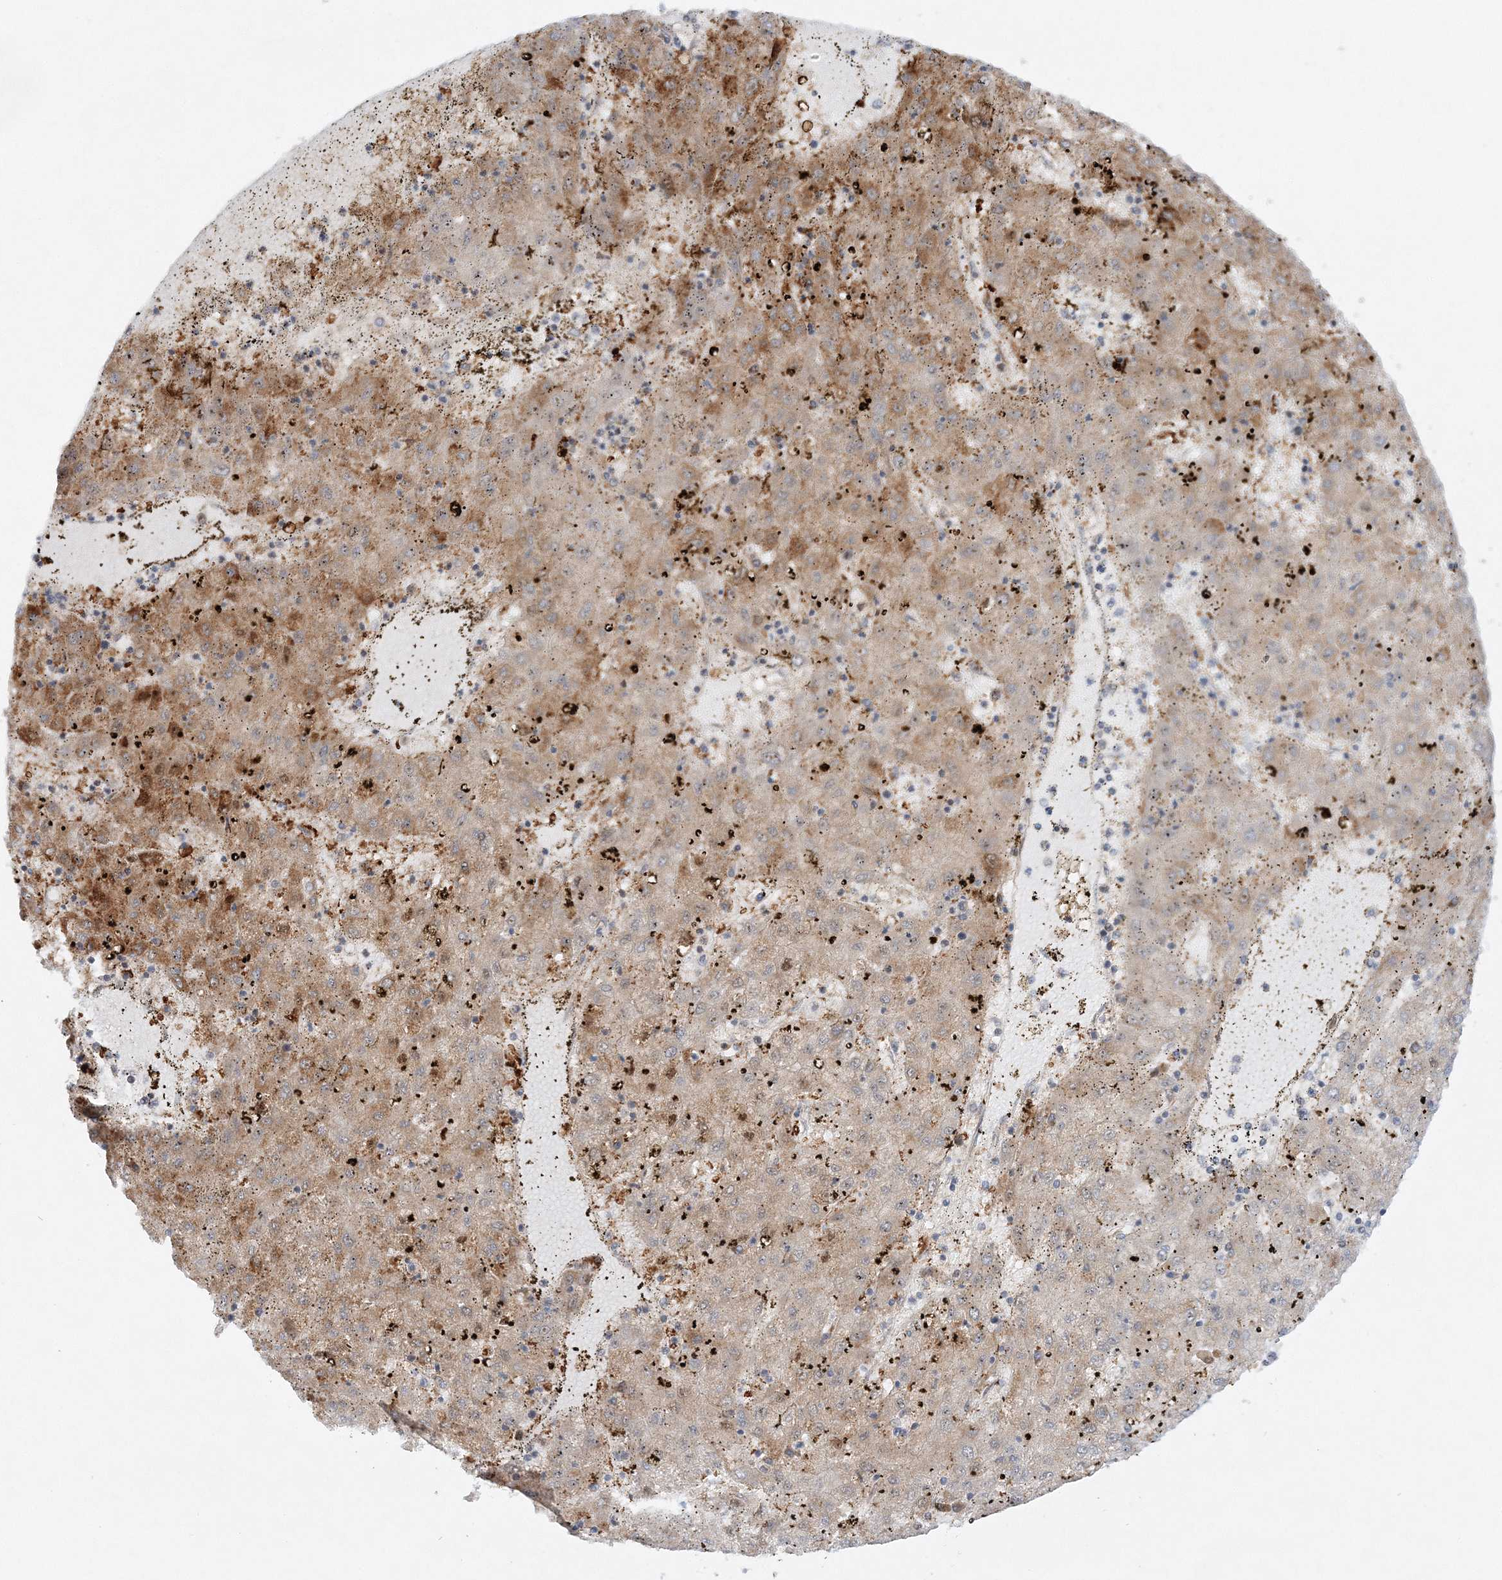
{"staining": {"intensity": "strong", "quantity": "25%-75%", "location": "cytoplasmic/membranous"}, "tissue": "liver cancer", "cell_type": "Tumor cells", "image_type": "cancer", "snomed": [{"axis": "morphology", "description": "Carcinoma, Hepatocellular, NOS"}, {"axis": "topography", "description": "Liver"}], "caption": "Human liver cancer (hepatocellular carcinoma) stained with a protein marker exhibits strong staining in tumor cells.", "gene": "RAB11FIP2", "patient": {"sex": "male", "age": 72}}